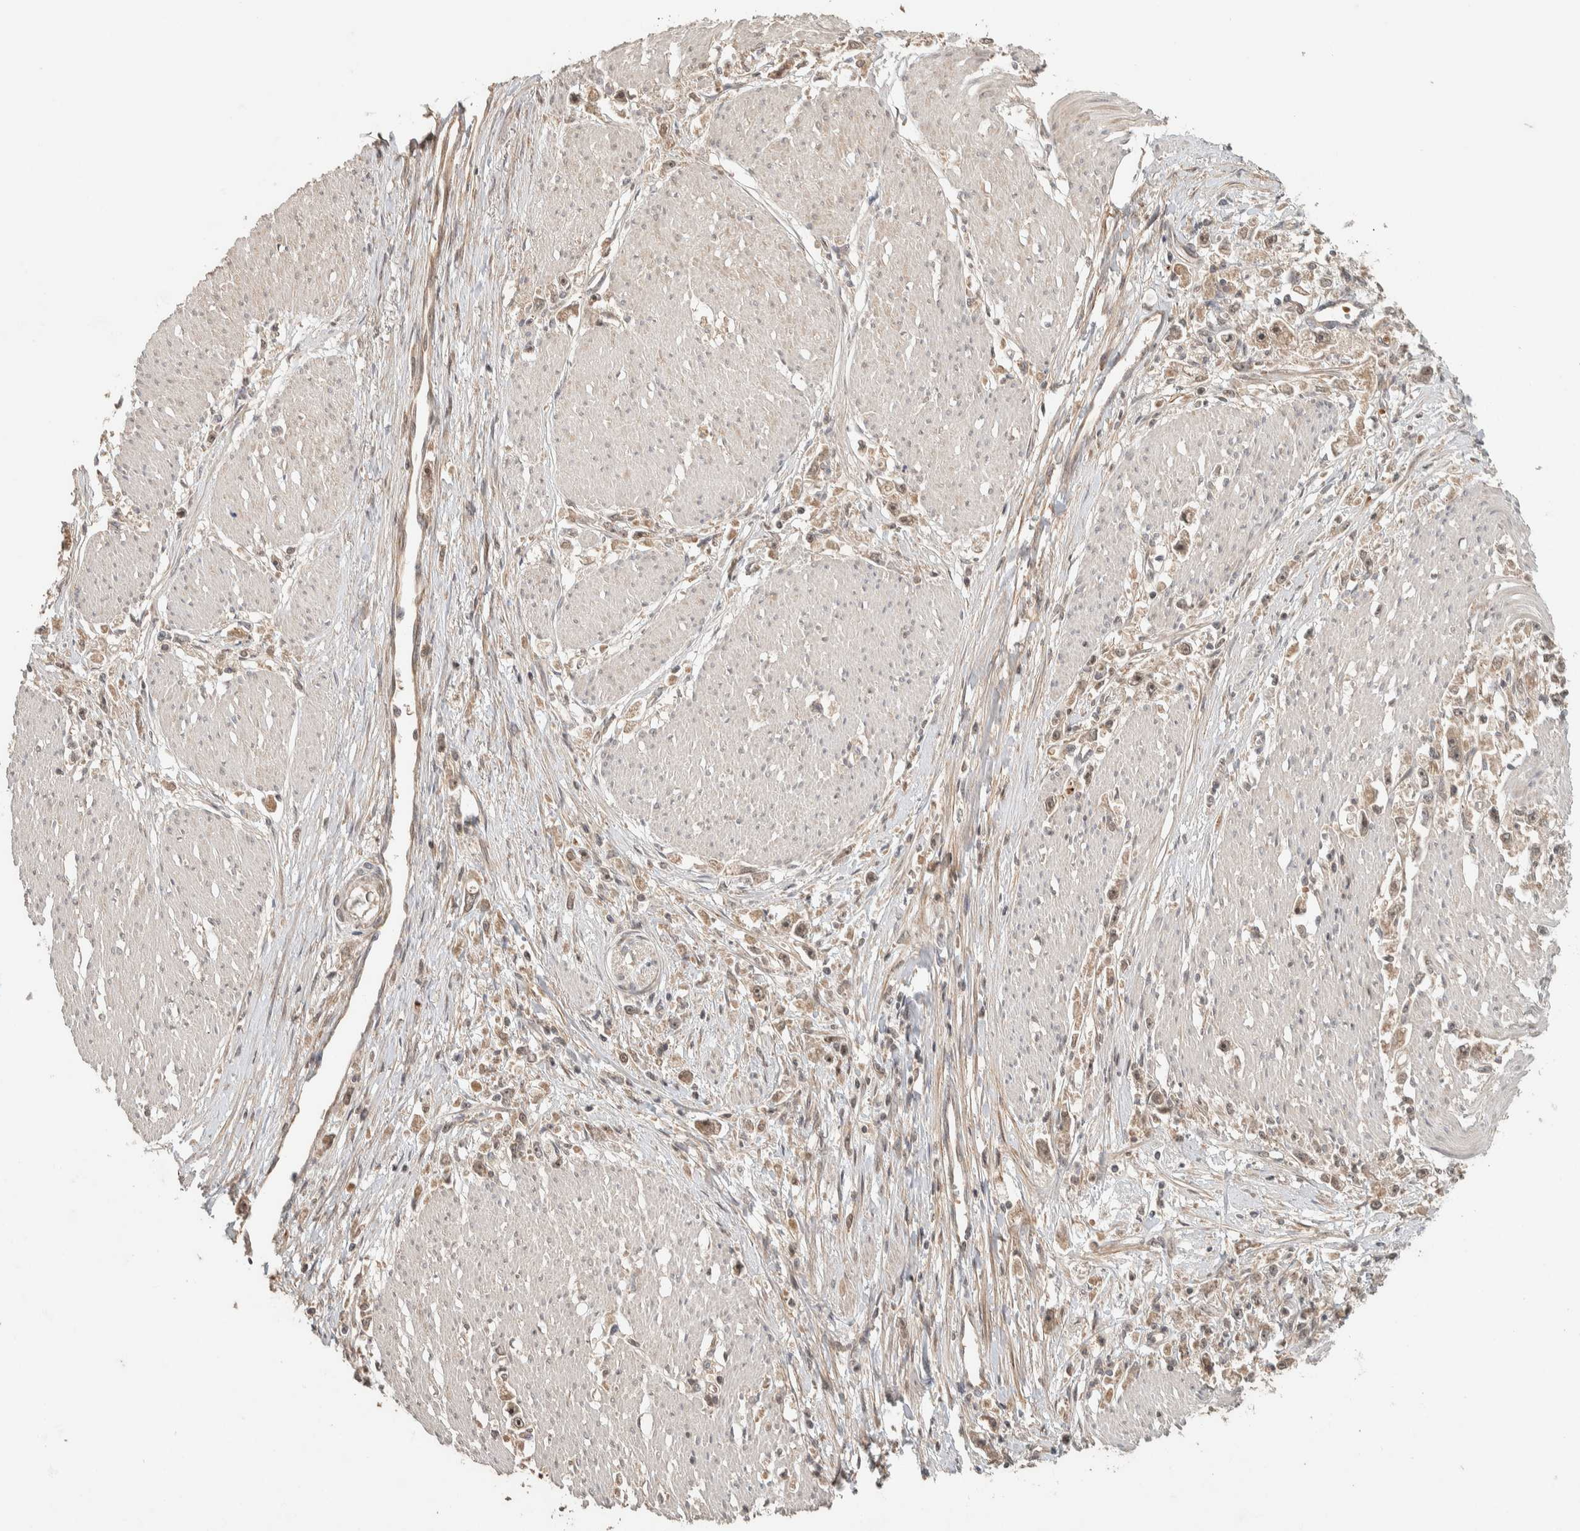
{"staining": {"intensity": "weak", "quantity": ">75%", "location": "cytoplasmic/membranous"}, "tissue": "stomach cancer", "cell_type": "Tumor cells", "image_type": "cancer", "snomed": [{"axis": "morphology", "description": "Adenocarcinoma, NOS"}, {"axis": "topography", "description": "Stomach"}], "caption": "The histopathology image reveals a brown stain indicating the presence of a protein in the cytoplasmic/membranous of tumor cells in stomach cancer.", "gene": "ZBTB2", "patient": {"sex": "female", "age": 59}}